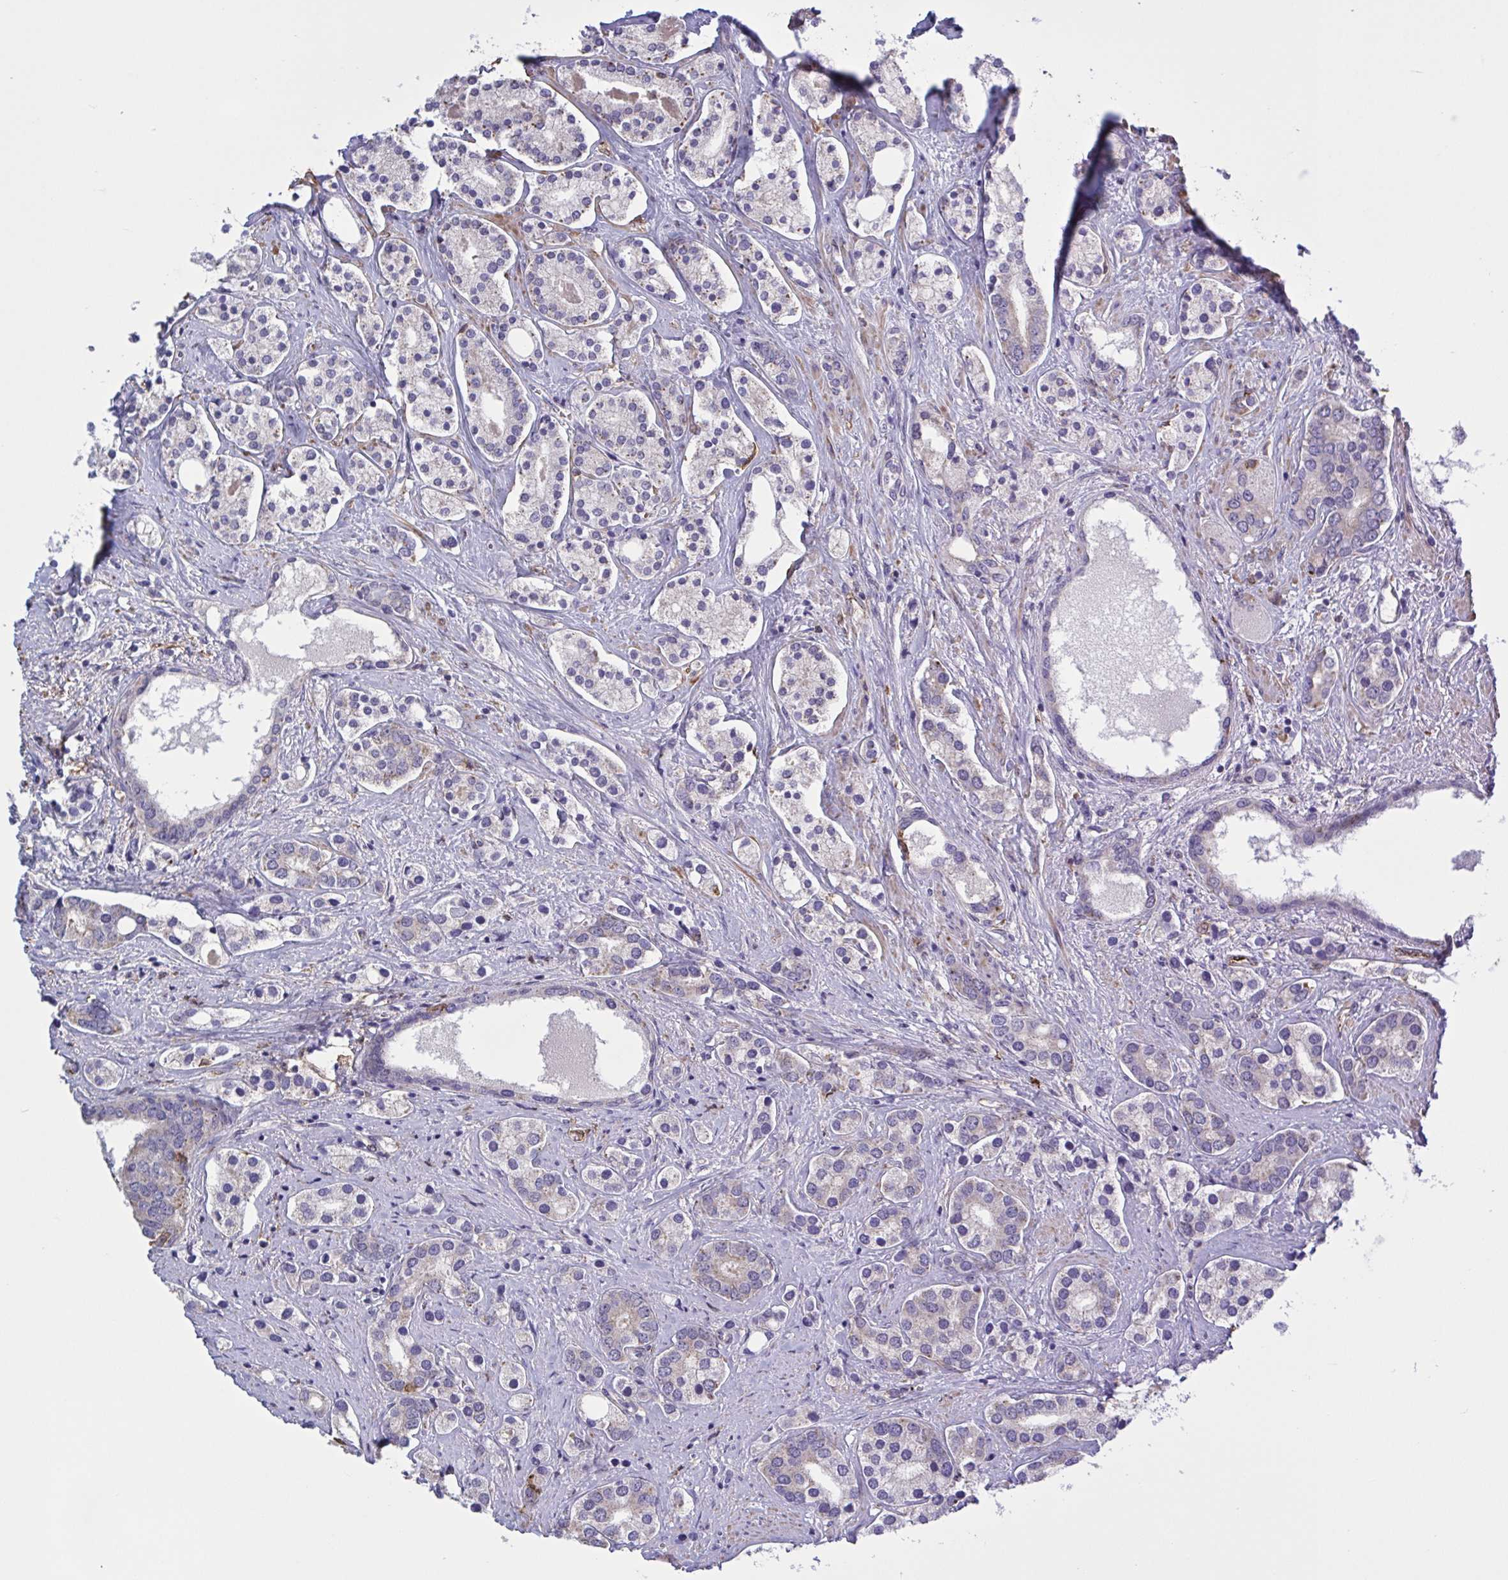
{"staining": {"intensity": "weak", "quantity": "<25%", "location": "cytoplasmic/membranous"}, "tissue": "prostate cancer", "cell_type": "Tumor cells", "image_type": "cancer", "snomed": [{"axis": "morphology", "description": "Adenocarcinoma, High grade"}, {"axis": "topography", "description": "Prostate"}], "caption": "Image shows no protein positivity in tumor cells of adenocarcinoma (high-grade) (prostate) tissue.", "gene": "CD101", "patient": {"sex": "male", "age": 58}}